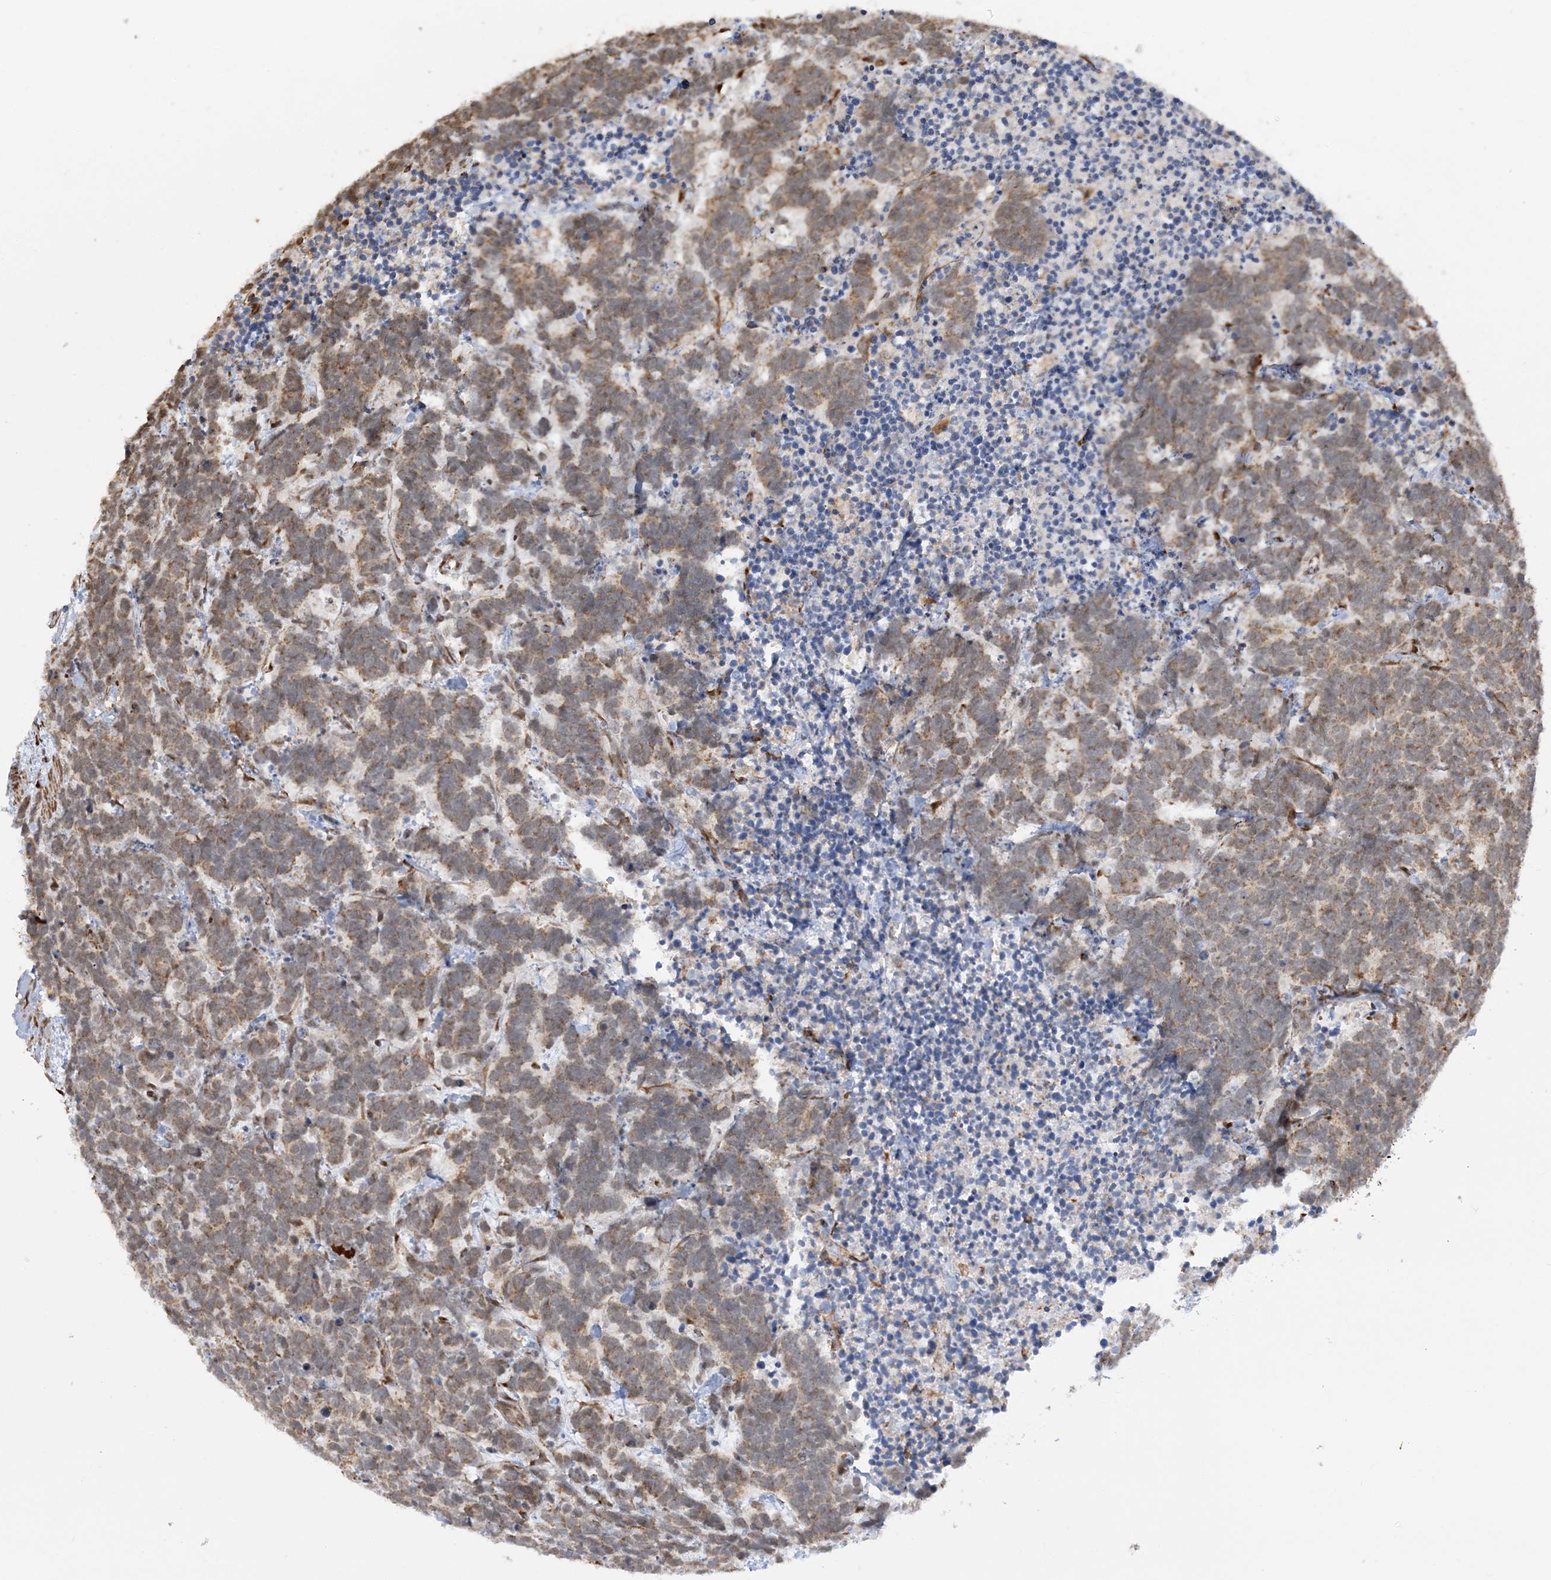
{"staining": {"intensity": "moderate", "quantity": ">75%", "location": "cytoplasmic/membranous"}, "tissue": "carcinoid", "cell_type": "Tumor cells", "image_type": "cancer", "snomed": [{"axis": "morphology", "description": "Carcinoma, NOS"}, {"axis": "morphology", "description": "Carcinoid, malignant, NOS"}, {"axis": "topography", "description": "Urinary bladder"}], "caption": "This histopathology image demonstrates immunohistochemistry (IHC) staining of carcinoid, with medium moderate cytoplasmic/membranous staining in about >75% of tumor cells.", "gene": "MRPL47", "patient": {"sex": "male", "age": 57}}